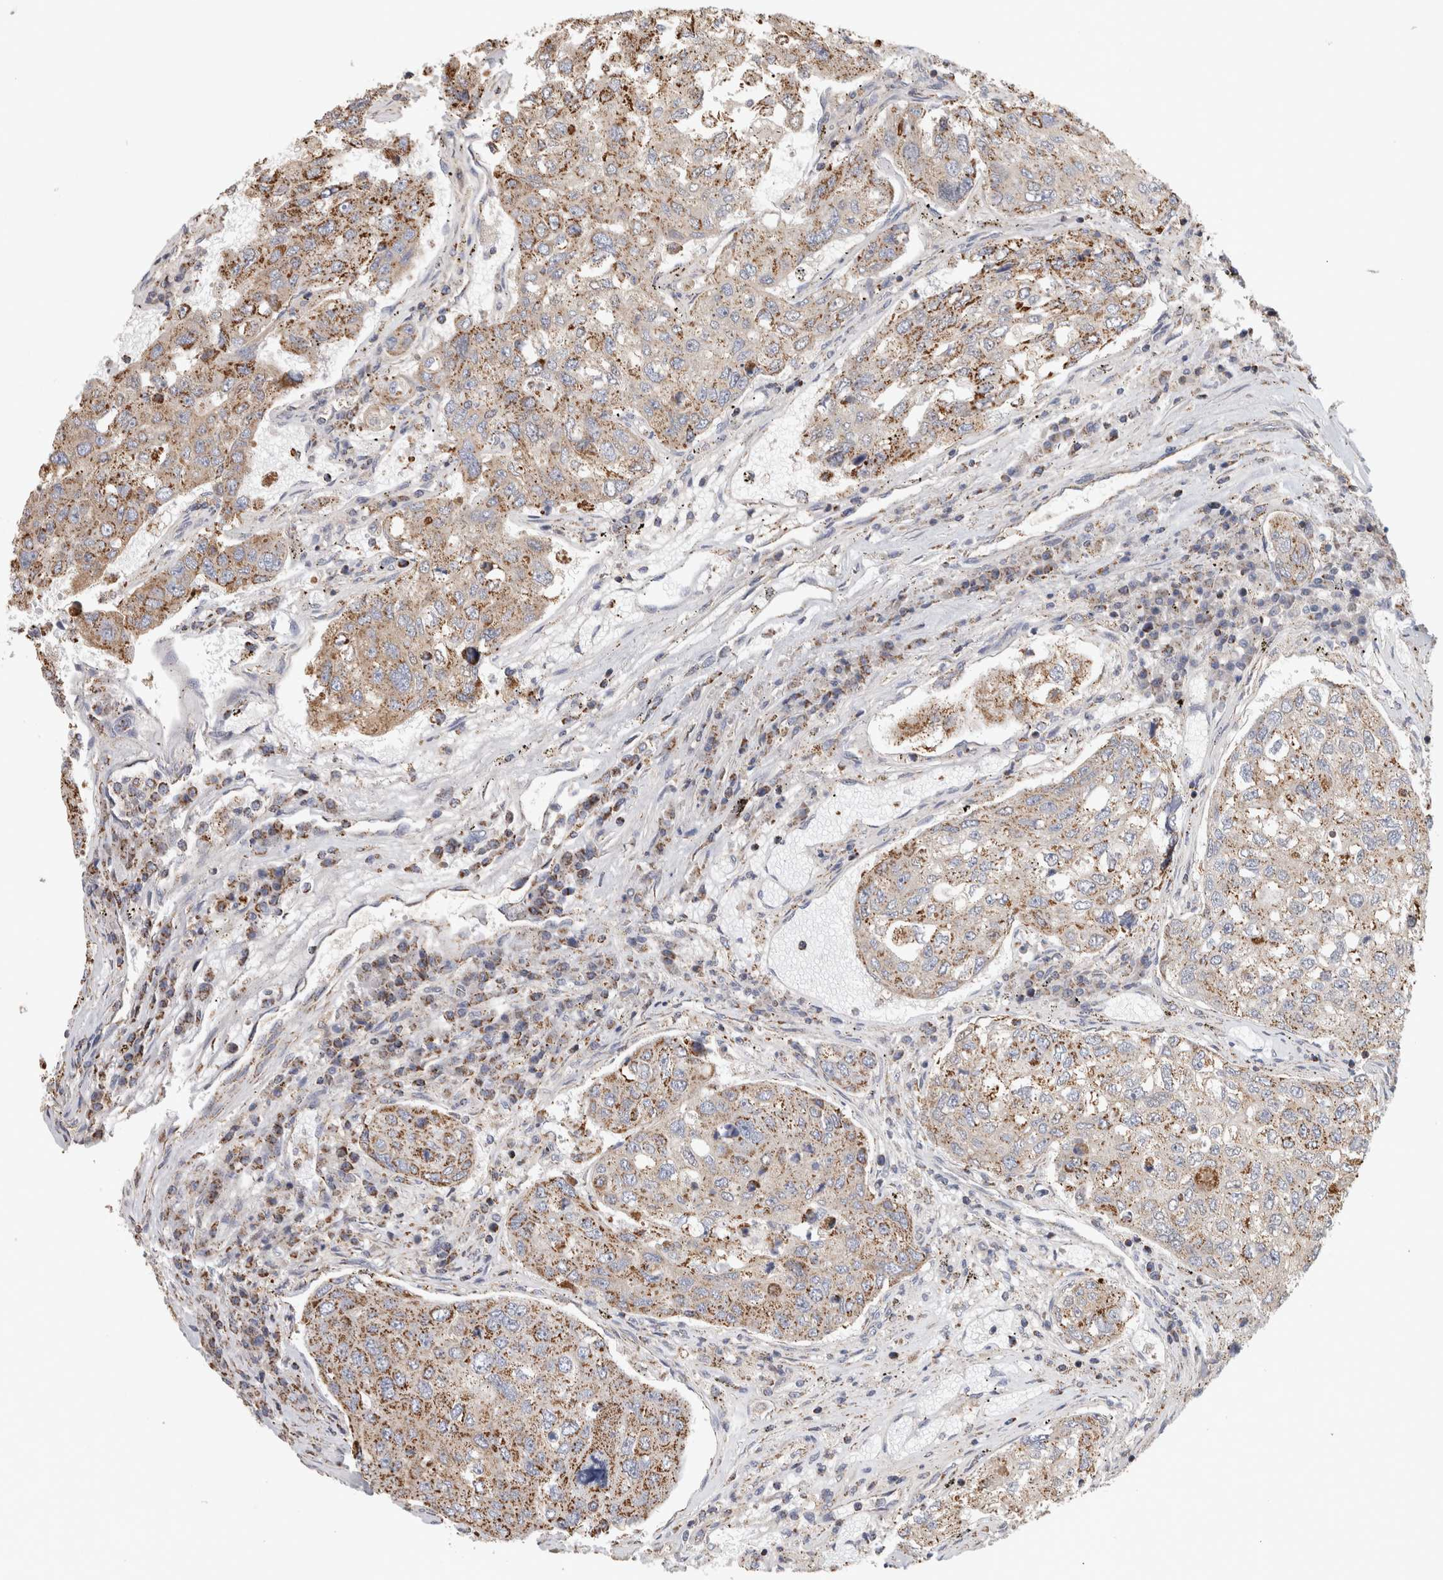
{"staining": {"intensity": "moderate", "quantity": ">75%", "location": "cytoplasmic/membranous"}, "tissue": "urothelial cancer", "cell_type": "Tumor cells", "image_type": "cancer", "snomed": [{"axis": "morphology", "description": "Urothelial carcinoma, High grade"}, {"axis": "topography", "description": "Lymph node"}, {"axis": "topography", "description": "Urinary bladder"}], "caption": "Protein expression analysis of urothelial carcinoma (high-grade) shows moderate cytoplasmic/membranous staining in approximately >75% of tumor cells.", "gene": "ST8SIA1", "patient": {"sex": "male", "age": 51}}